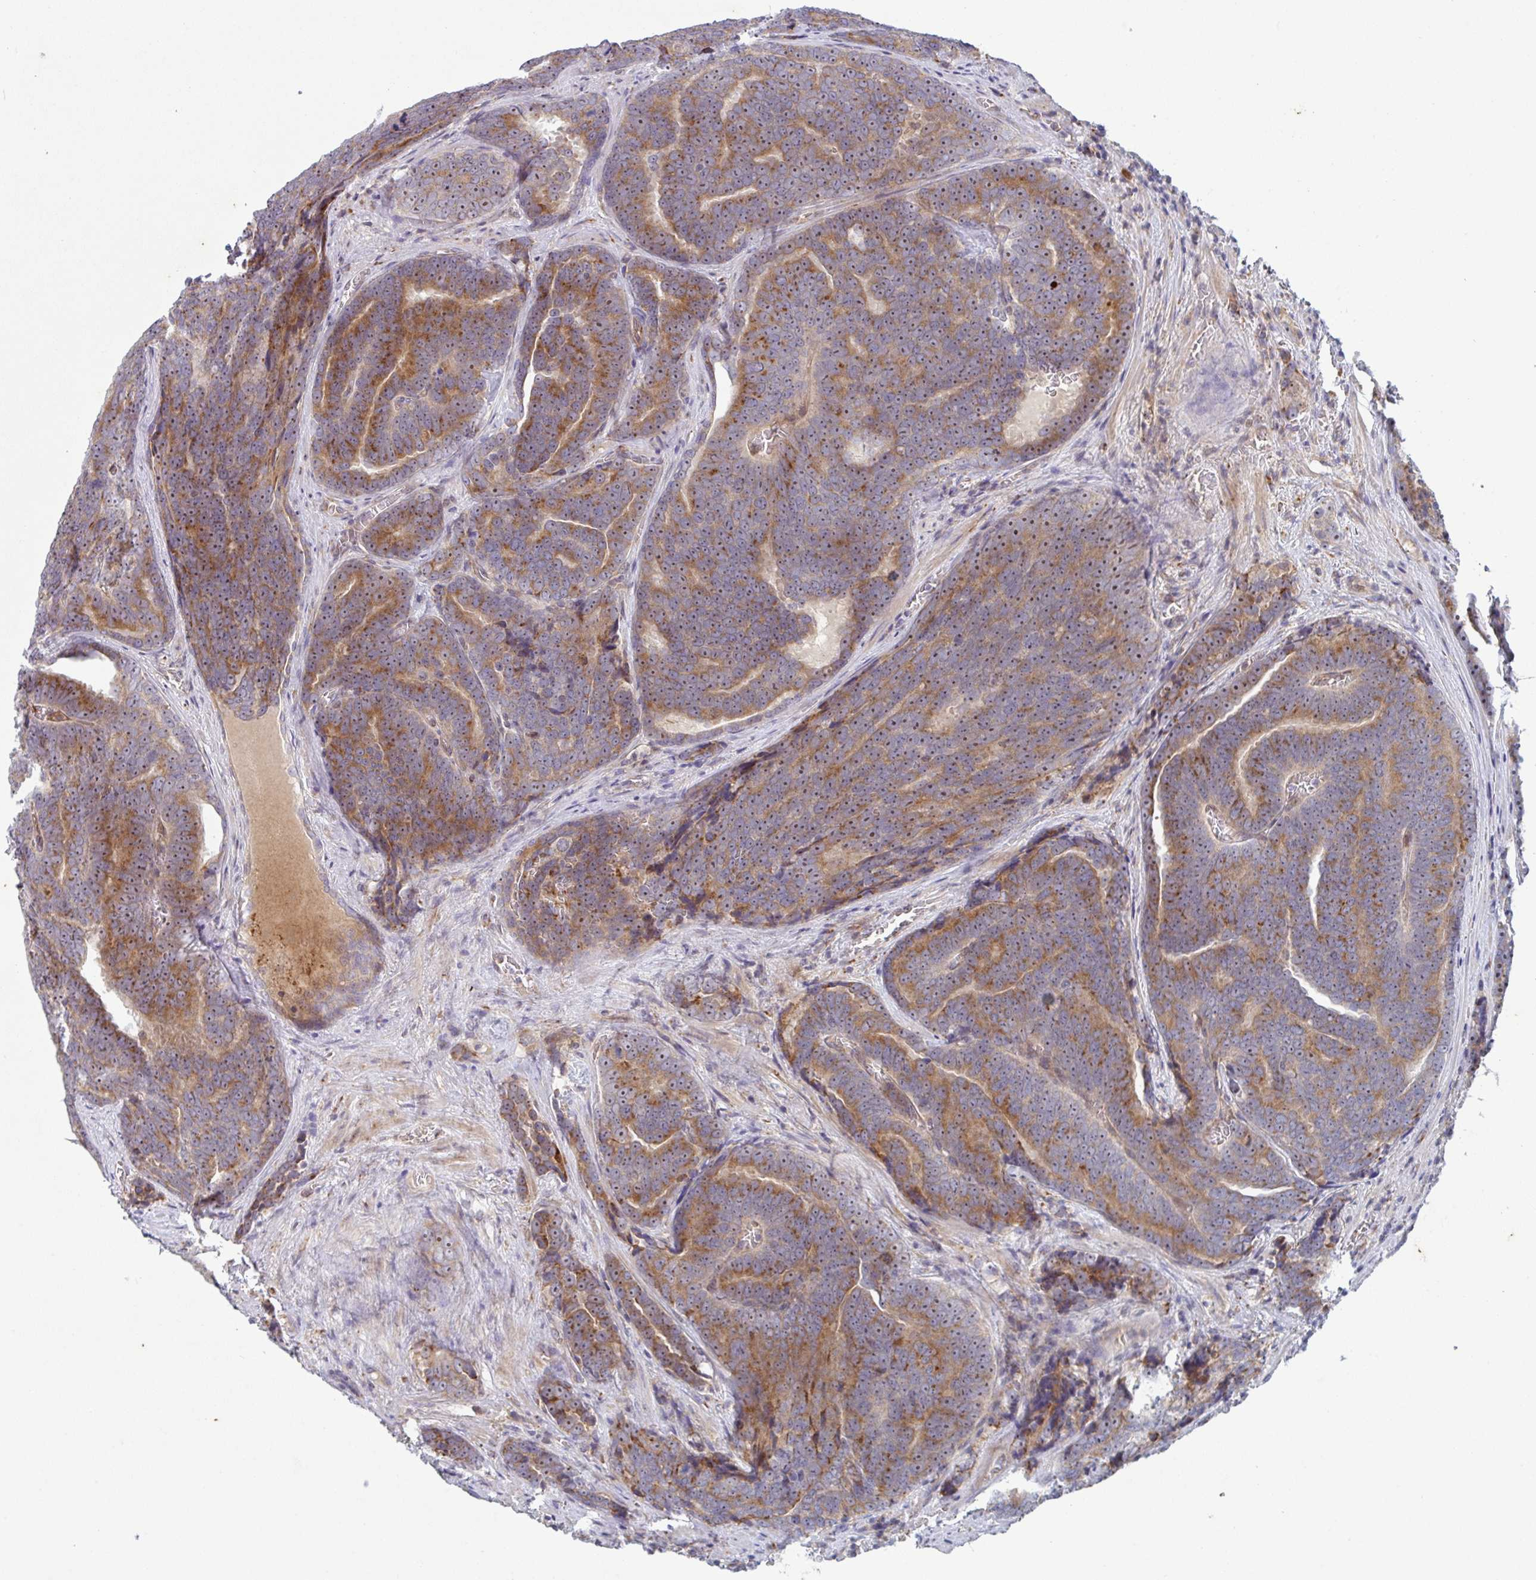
{"staining": {"intensity": "strong", "quantity": ">75%", "location": "cytoplasmic/membranous"}, "tissue": "prostate cancer", "cell_type": "Tumor cells", "image_type": "cancer", "snomed": [{"axis": "morphology", "description": "Adenocarcinoma, Low grade"}, {"axis": "topography", "description": "Prostate"}], "caption": "Strong cytoplasmic/membranous staining is seen in approximately >75% of tumor cells in prostate cancer.", "gene": "RIT1", "patient": {"sex": "male", "age": 62}}